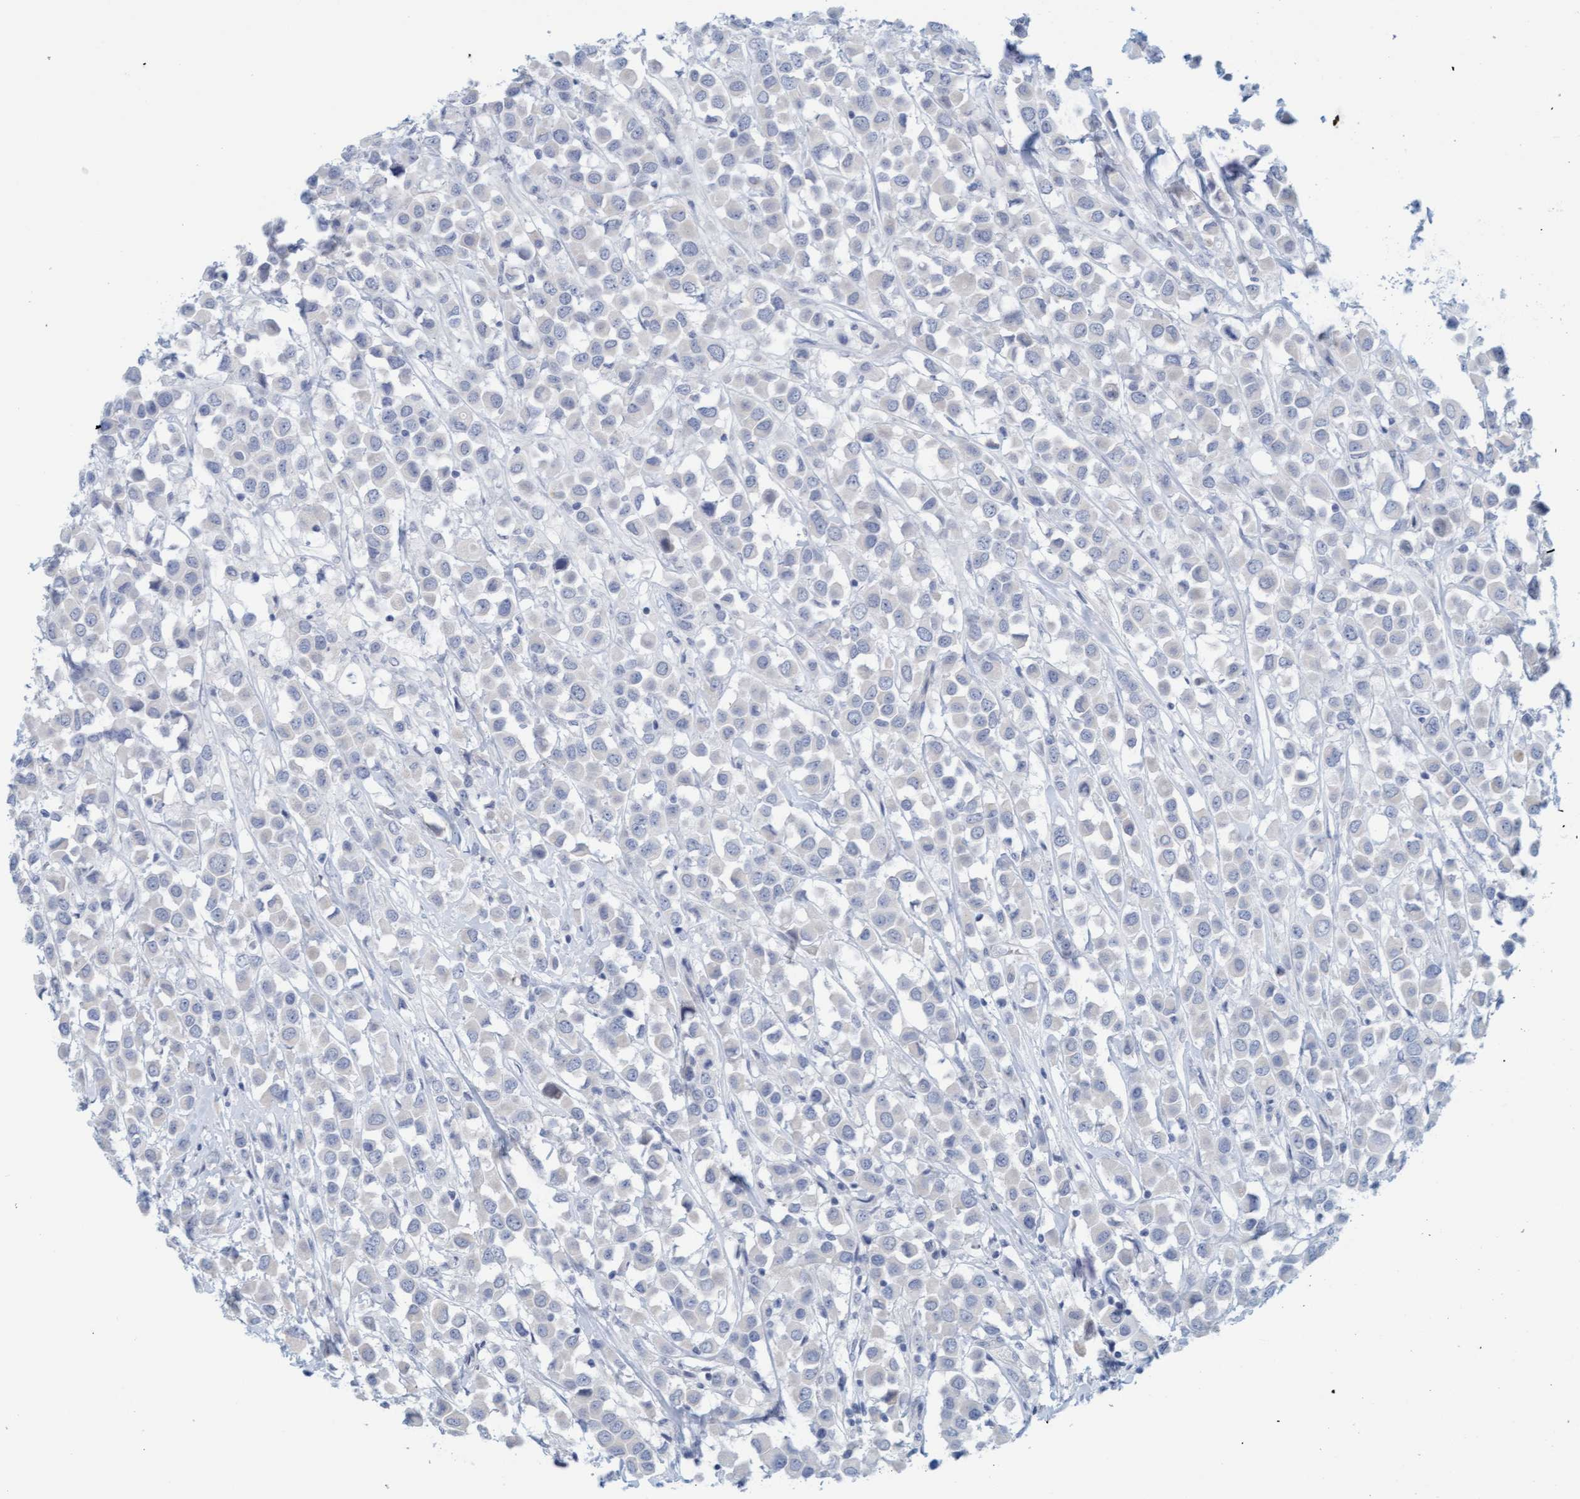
{"staining": {"intensity": "negative", "quantity": "none", "location": "none"}, "tissue": "breast cancer", "cell_type": "Tumor cells", "image_type": "cancer", "snomed": [{"axis": "morphology", "description": "Duct carcinoma"}, {"axis": "topography", "description": "Breast"}], "caption": "DAB (3,3'-diaminobenzidine) immunohistochemical staining of breast cancer demonstrates no significant positivity in tumor cells. (Stains: DAB IHC with hematoxylin counter stain, Microscopy: brightfield microscopy at high magnification).", "gene": "TSTD2", "patient": {"sex": "female", "age": 61}}